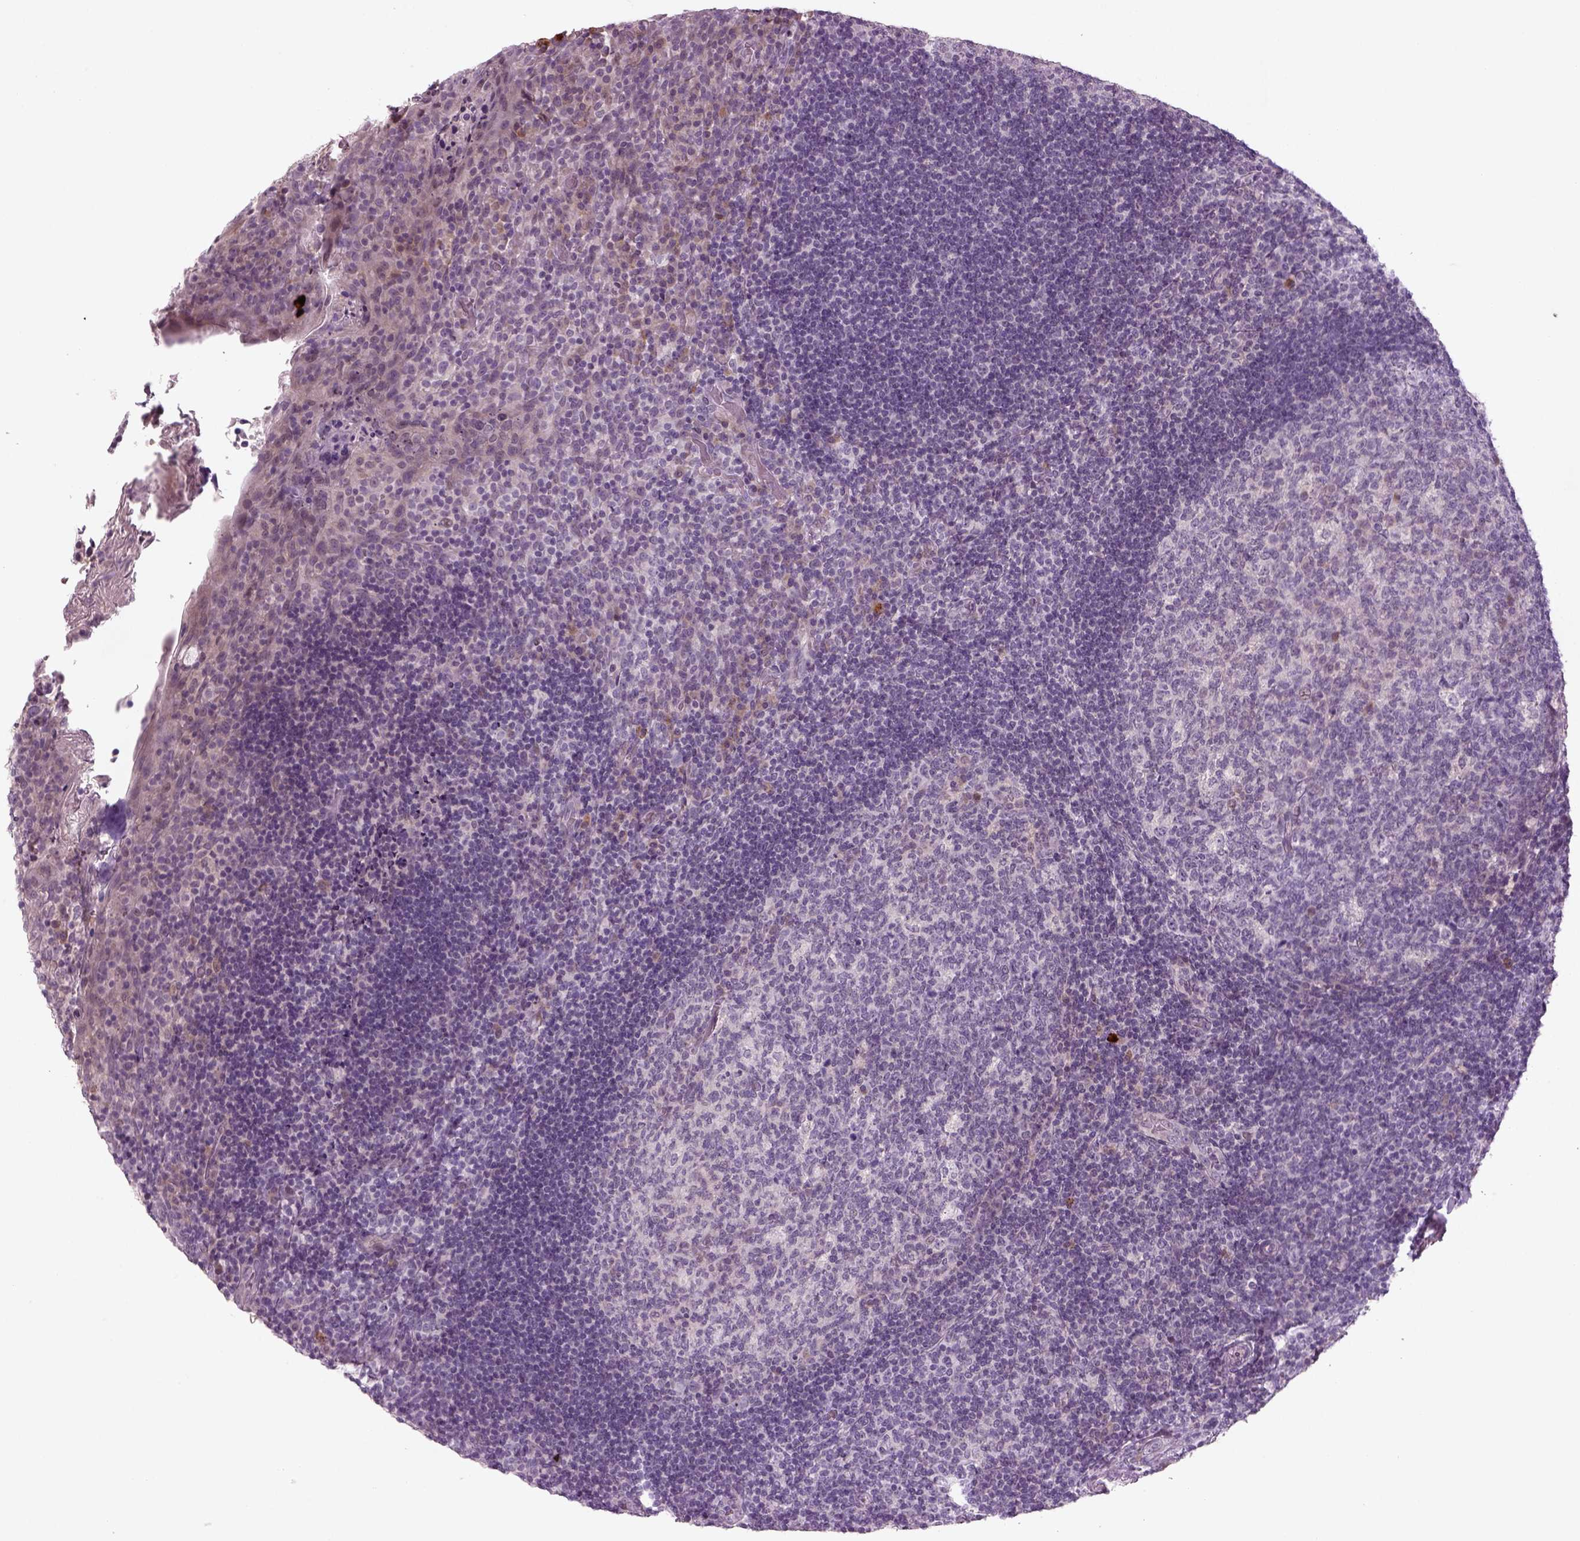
{"staining": {"intensity": "negative", "quantity": "none", "location": "none"}, "tissue": "tonsil", "cell_type": "Germinal center cells", "image_type": "normal", "snomed": [{"axis": "morphology", "description": "Normal tissue, NOS"}, {"axis": "topography", "description": "Tonsil"}], "caption": "This is an immunohistochemistry photomicrograph of normal human tonsil. There is no staining in germinal center cells.", "gene": "PENK", "patient": {"sex": "male", "age": 17}}